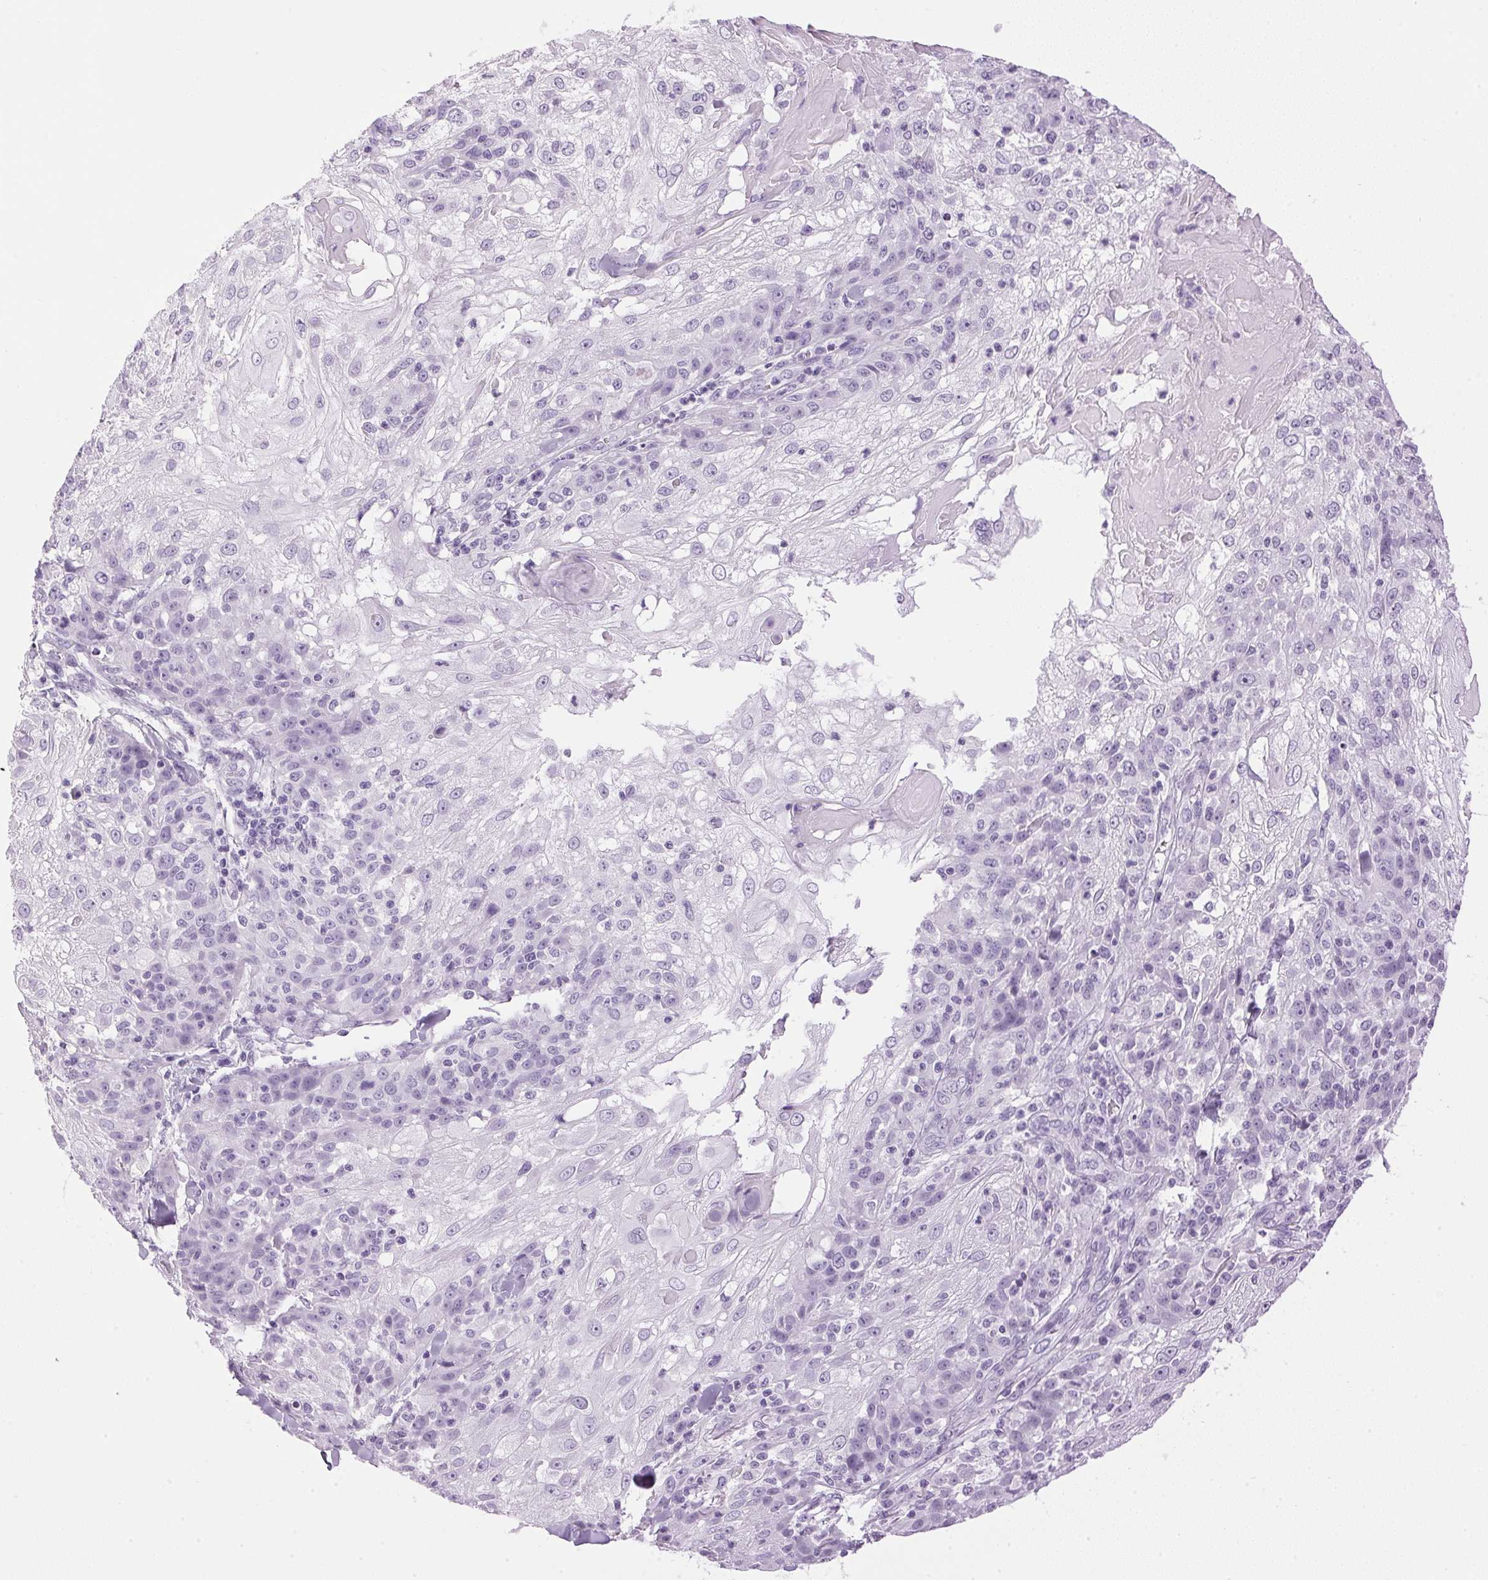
{"staining": {"intensity": "negative", "quantity": "none", "location": "none"}, "tissue": "skin cancer", "cell_type": "Tumor cells", "image_type": "cancer", "snomed": [{"axis": "morphology", "description": "Normal tissue, NOS"}, {"axis": "morphology", "description": "Squamous cell carcinoma, NOS"}, {"axis": "topography", "description": "Skin"}], "caption": "Skin cancer (squamous cell carcinoma) was stained to show a protein in brown. There is no significant expression in tumor cells. The staining was performed using DAB (3,3'-diaminobenzidine) to visualize the protein expression in brown, while the nuclei were stained in blue with hematoxylin (Magnification: 20x).", "gene": "SP7", "patient": {"sex": "female", "age": 83}}